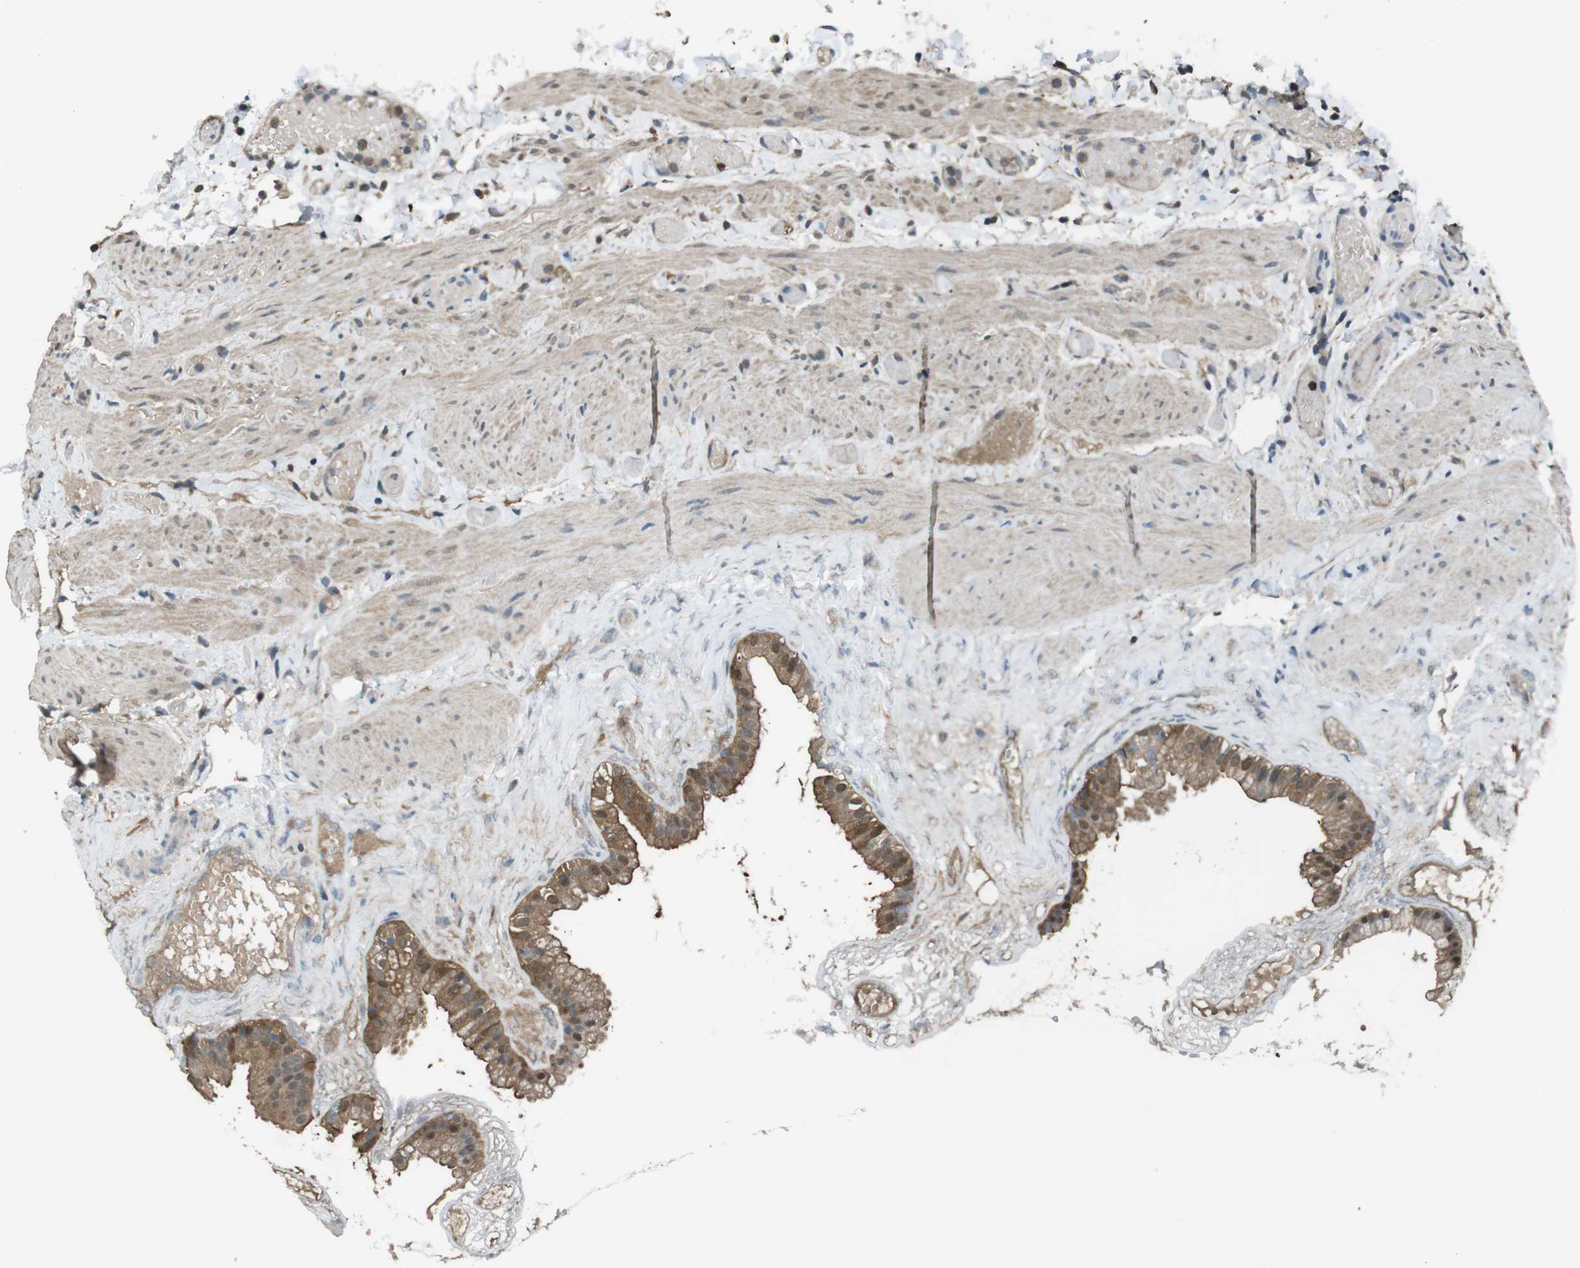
{"staining": {"intensity": "moderate", "quantity": ">75%", "location": "cytoplasmic/membranous,nuclear"}, "tissue": "gallbladder", "cell_type": "Glandular cells", "image_type": "normal", "snomed": [{"axis": "morphology", "description": "Normal tissue, NOS"}, {"axis": "topography", "description": "Gallbladder"}], "caption": "A brown stain labels moderate cytoplasmic/membranous,nuclear expression of a protein in glandular cells of normal gallbladder. (DAB IHC, brown staining for protein, blue staining for nuclei).", "gene": "TWSG1", "patient": {"sex": "female", "age": 26}}